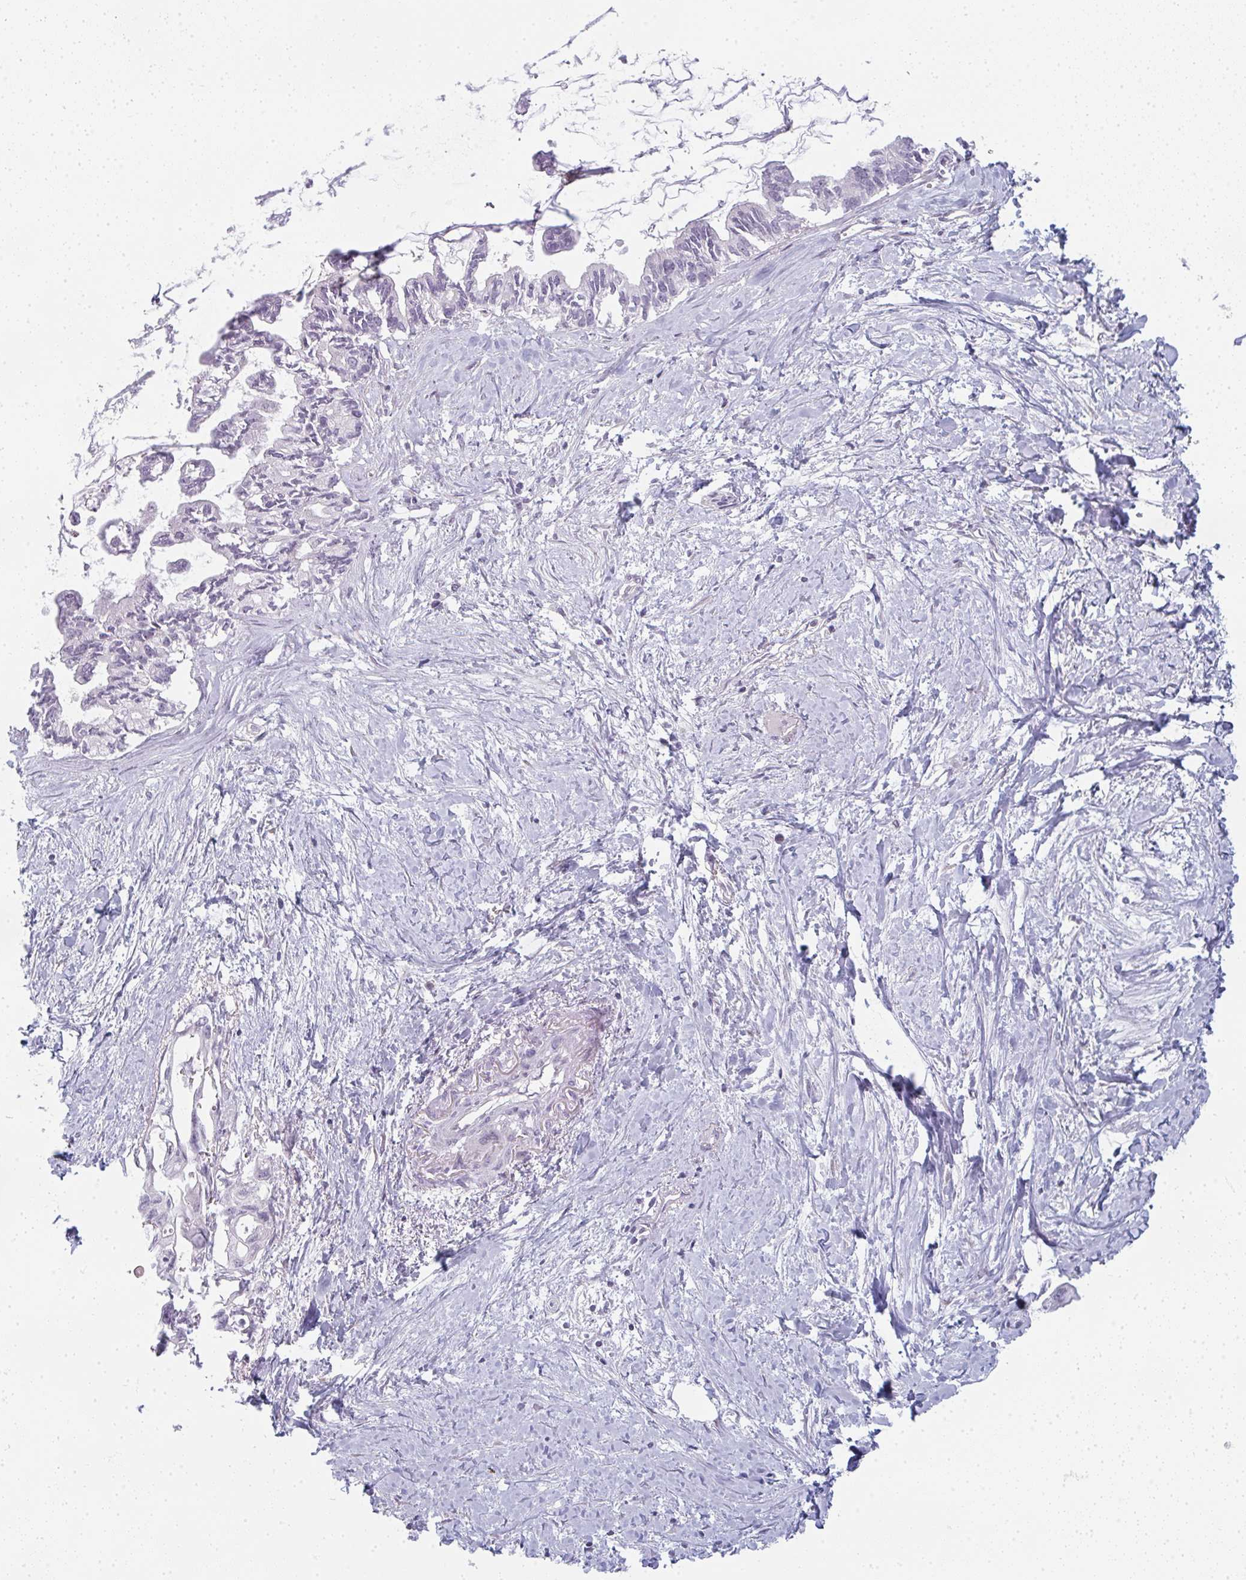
{"staining": {"intensity": "negative", "quantity": "none", "location": "none"}, "tissue": "pancreatic cancer", "cell_type": "Tumor cells", "image_type": "cancer", "snomed": [{"axis": "morphology", "description": "Adenocarcinoma, NOS"}, {"axis": "topography", "description": "Pancreas"}], "caption": "IHC image of neoplastic tissue: human pancreatic cancer stained with DAB (3,3'-diaminobenzidine) exhibits no significant protein expression in tumor cells. (DAB (3,3'-diaminobenzidine) IHC visualized using brightfield microscopy, high magnification).", "gene": "RBBP6", "patient": {"sex": "male", "age": 61}}